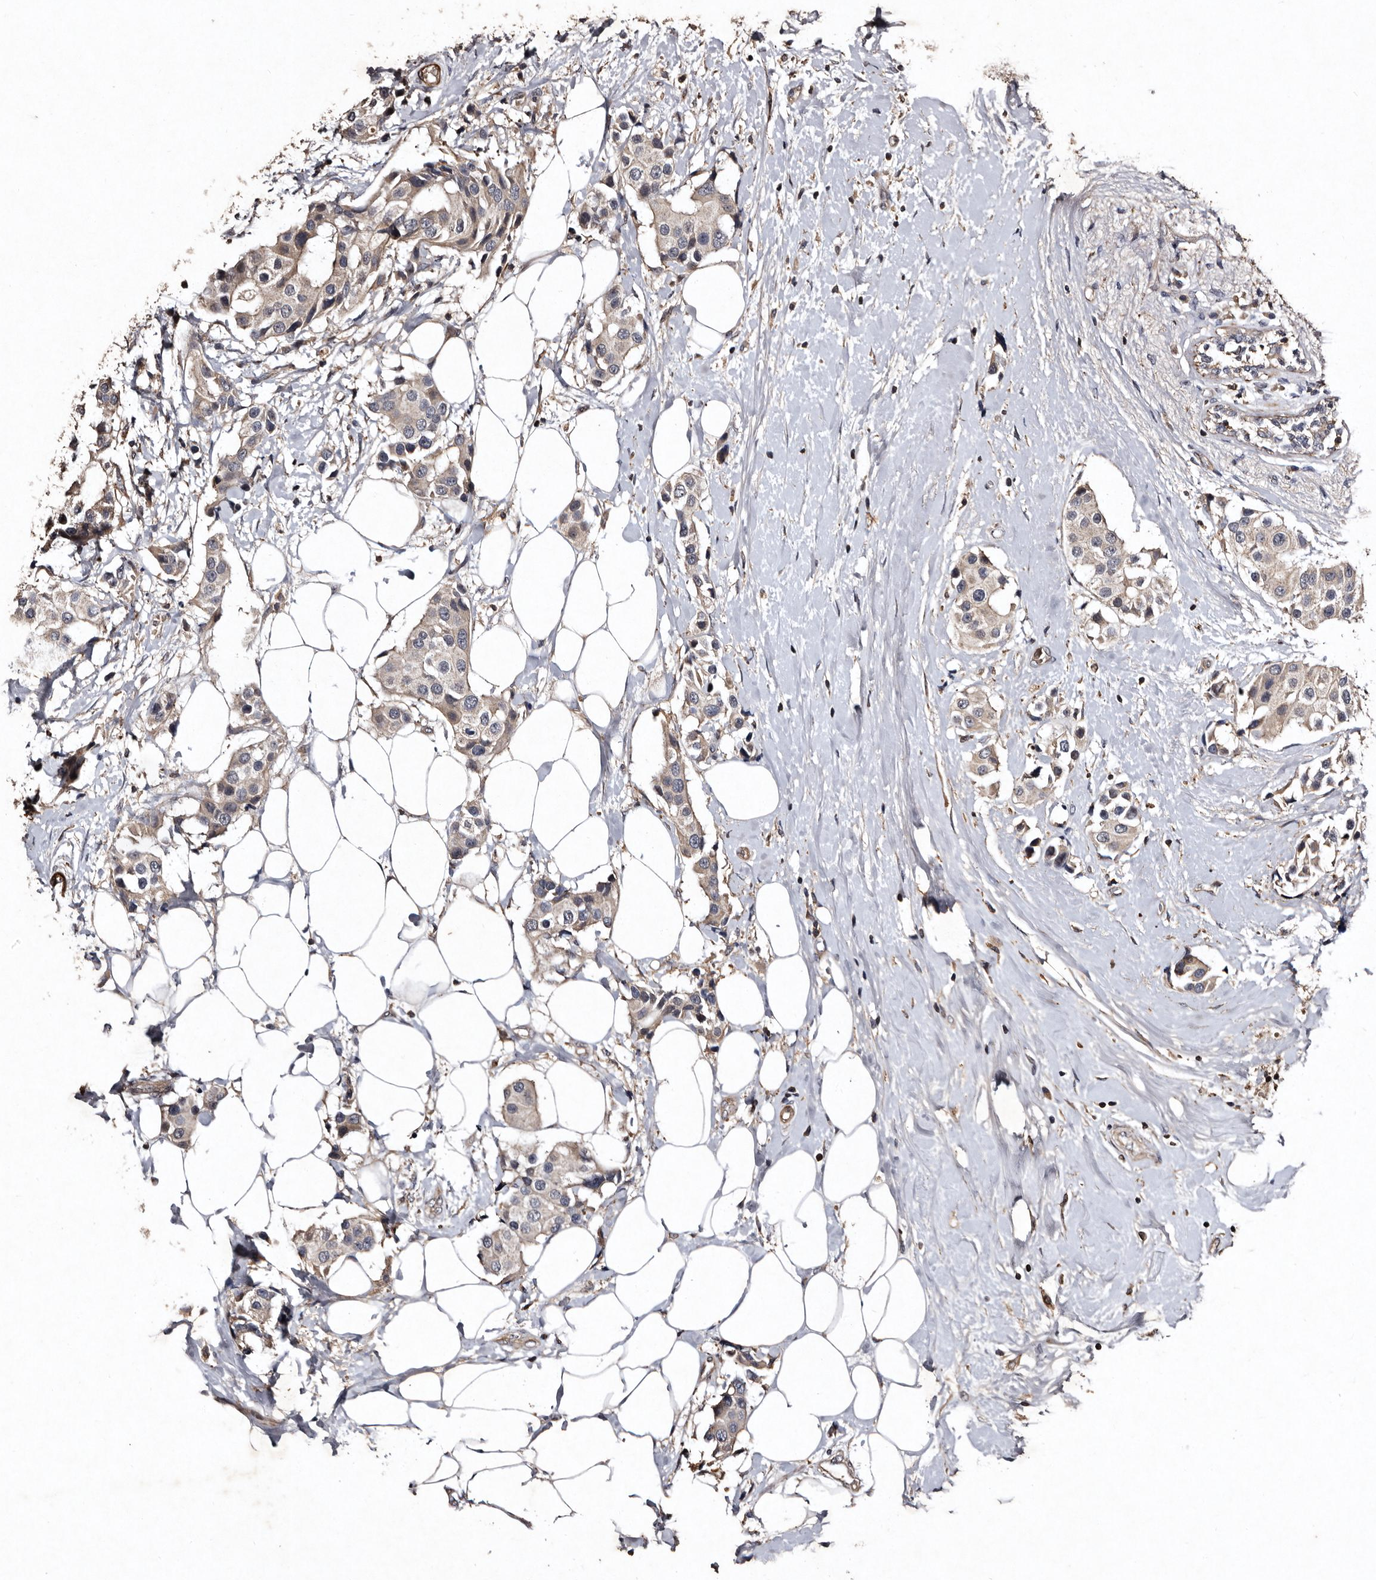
{"staining": {"intensity": "negative", "quantity": "none", "location": "none"}, "tissue": "breast cancer", "cell_type": "Tumor cells", "image_type": "cancer", "snomed": [{"axis": "morphology", "description": "Normal tissue, NOS"}, {"axis": "morphology", "description": "Duct carcinoma"}, {"axis": "topography", "description": "Breast"}], "caption": "This is an immunohistochemistry micrograph of human breast cancer (invasive ductal carcinoma). There is no positivity in tumor cells.", "gene": "PRKD3", "patient": {"sex": "female", "age": 39}}